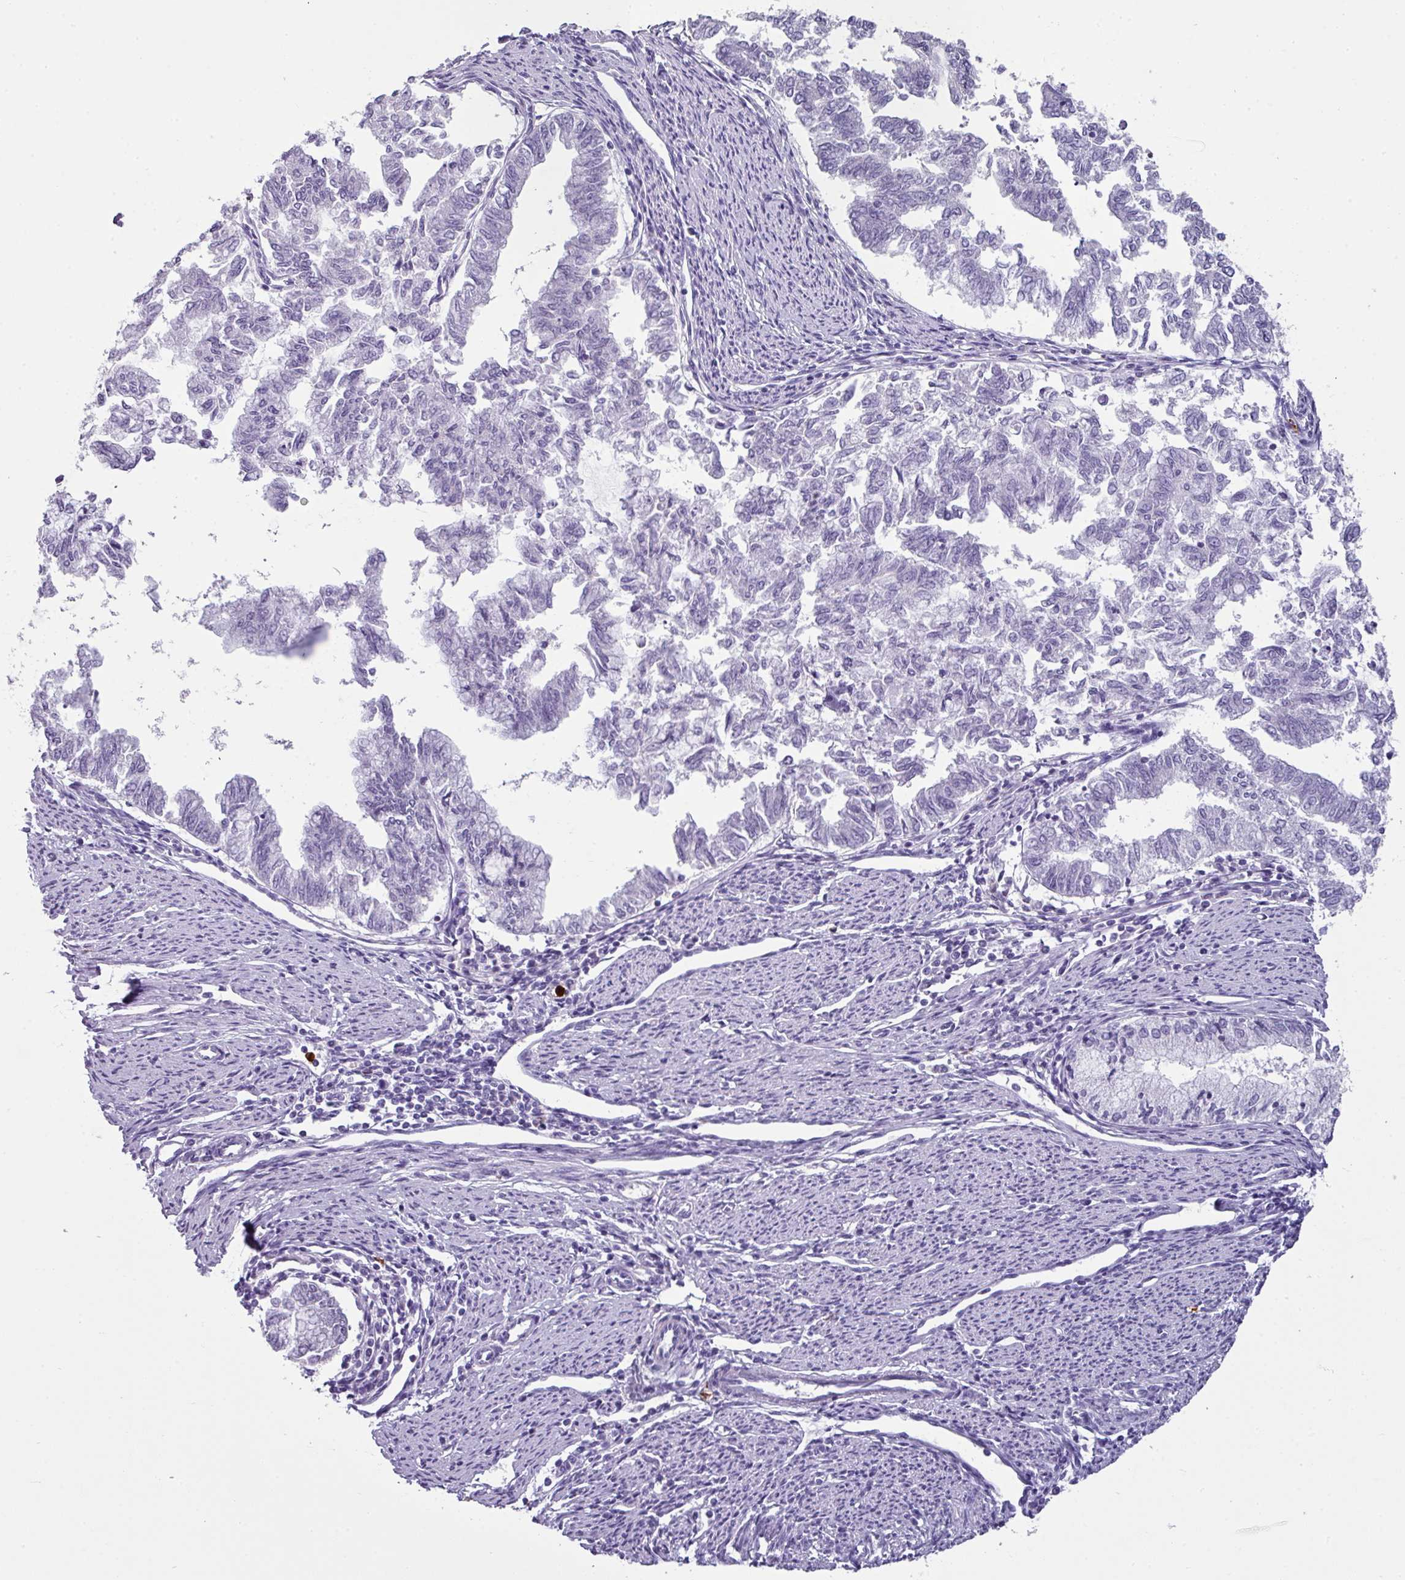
{"staining": {"intensity": "negative", "quantity": "none", "location": "none"}, "tissue": "endometrial cancer", "cell_type": "Tumor cells", "image_type": "cancer", "snomed": [{"axis": "morphology", "description": "Adenocarcinoma, NOS"}, {"axis": "topography", "description": "Endometrium"}], "caption": "Immunohistochemistry (IHC) photomicrograph of neoplastic tissue: human adenocarcinoma (endometrial) stained with DAB demonstrates no significant protein positivity in tumor cells.", "gene": "CTSG", "patient": {"sex": "female", "age": 79}}